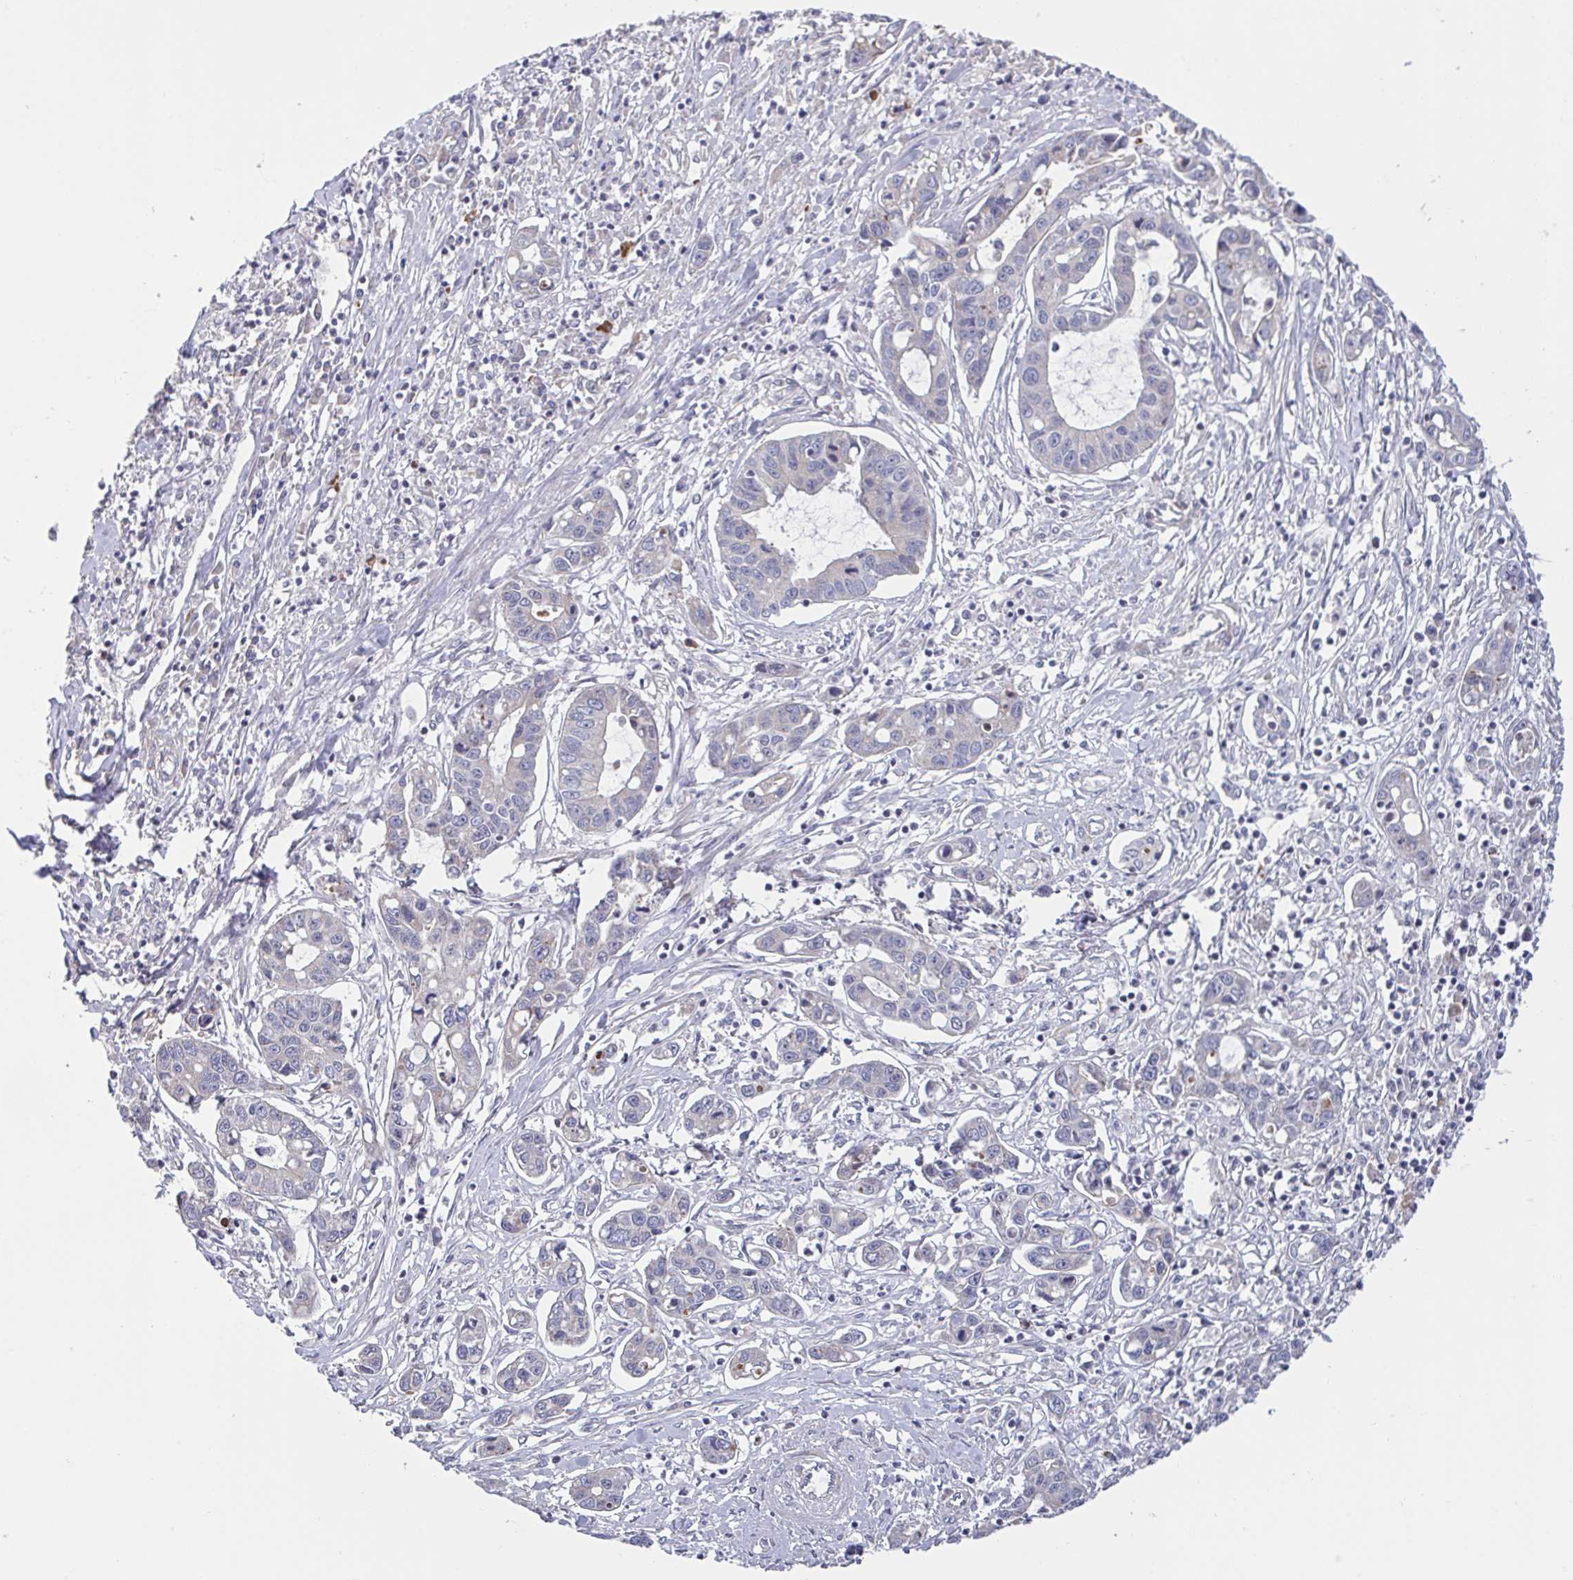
{"staining": {"intensity": "negative", "quantity": "none", "location": "none"}, "tissue": "liver cancer", "cell_type": "Tumor cells", "image_type": "cancer", "snomed": [{"axis": "morphology", "description": "Cholangiocarcinoma"}, {"axis": "topography", "description": "Liver"}], "caption": "An IHC photomicrograph of liver cancer (cholangiocarcinoma) is shown. There is no staining in tumor cells of liver cancer (cholangiocarcinoma). (DAB IHC, high magnification).", "gene": "OSBPL7", "patient": {"sex": "male", "age": 58}}